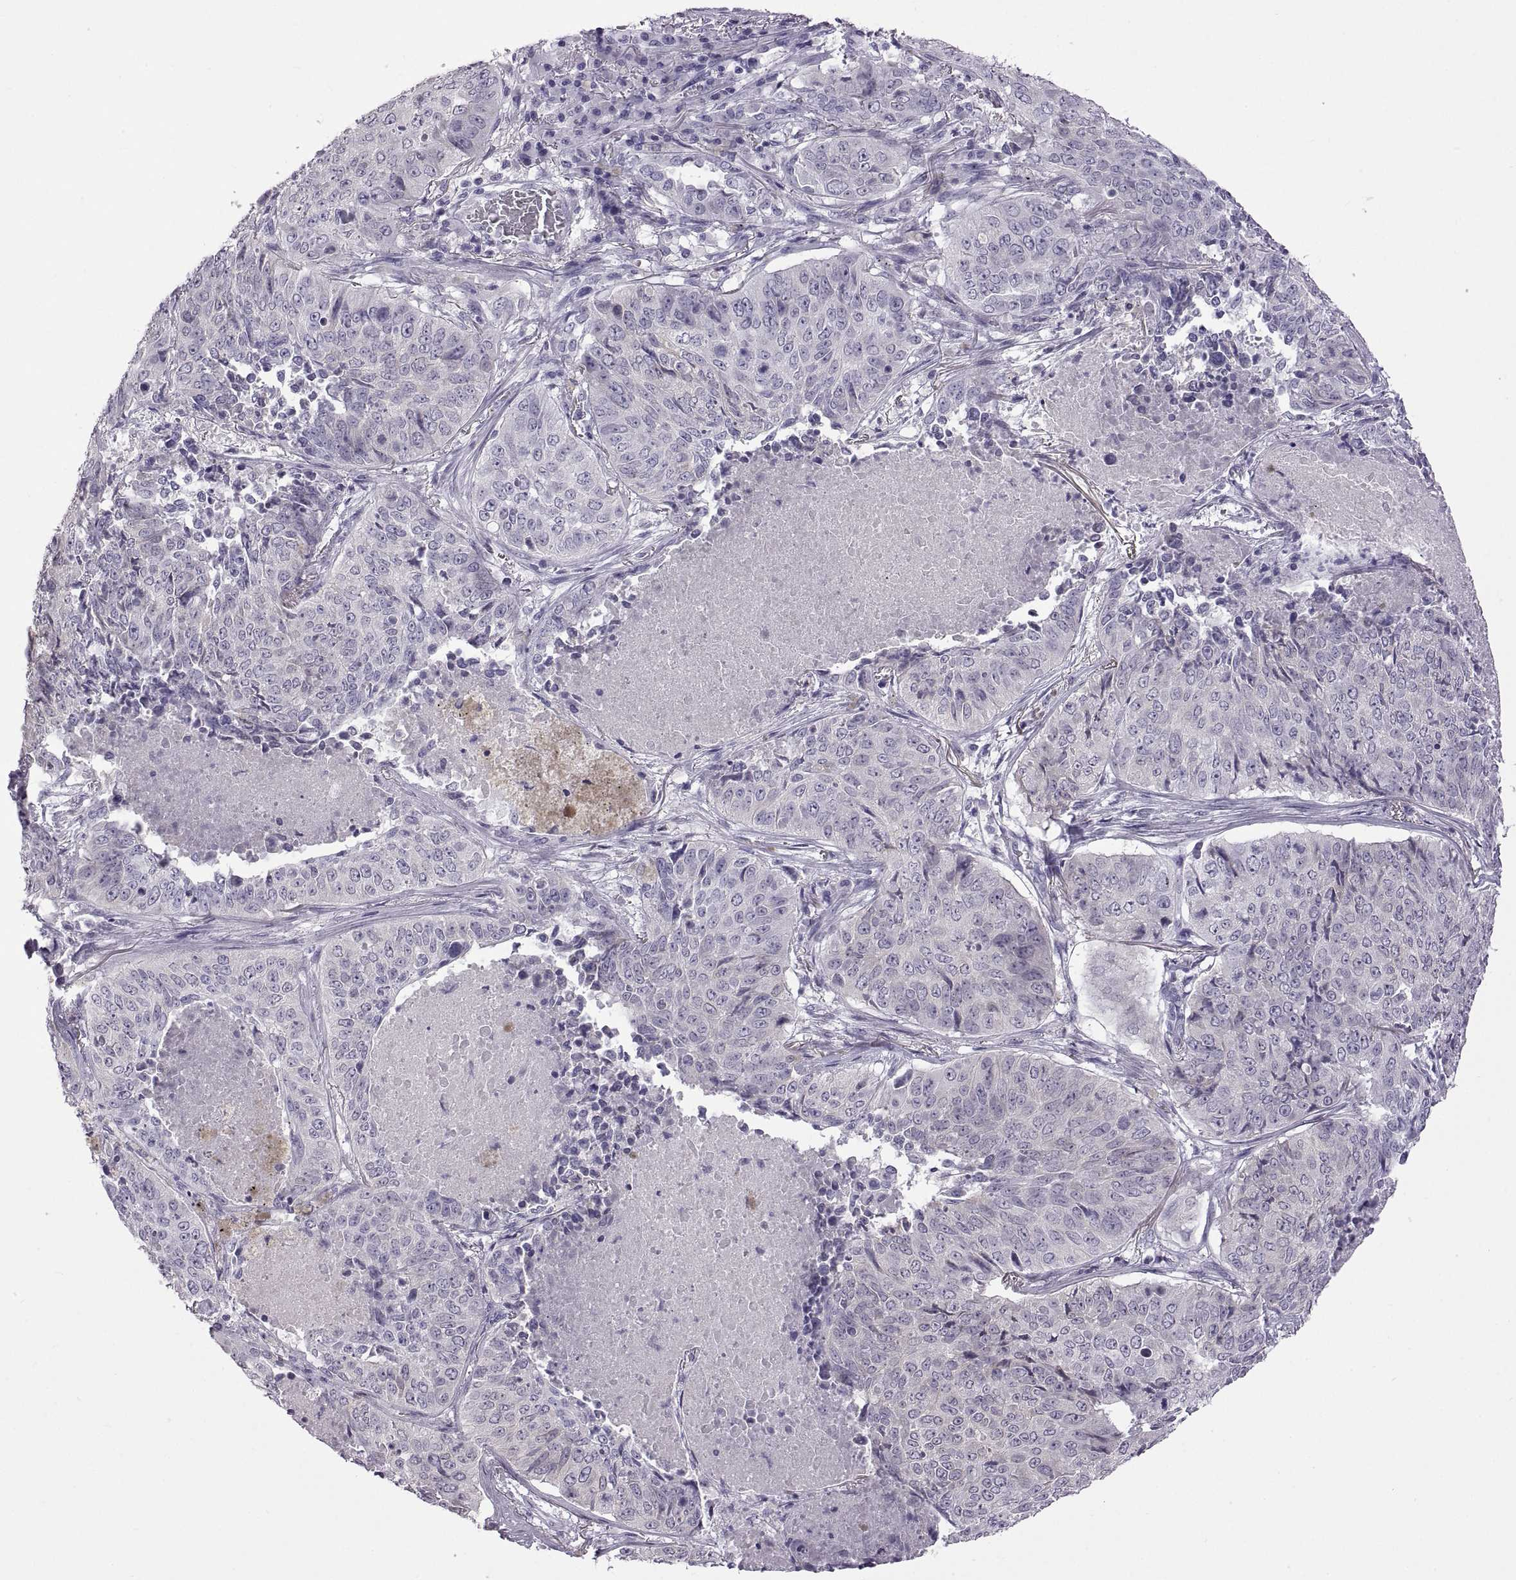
{"staining": {"intensity": "negative", "quantity": "none", "location": "none"}, "tissue": "lung cancer", "cell_type": "Tumor cells", "image_type": "cancer", "snomed": [{"axis": "morphology", "description": "Normal tissue, NOS"}, {"axis": "morphology", "description": "Squamous cell carcinoma, NOS"}, {"axis": "topography", "description": "Bronchus"}, {"axis": "topography", "description": "Lung"}], "caption": "Tumor cells show no significant protein positivity in lung cancer (squamous cell carcinoma).", "gene": "RDM1", "patient": {"sex": "male", "age": 64}}